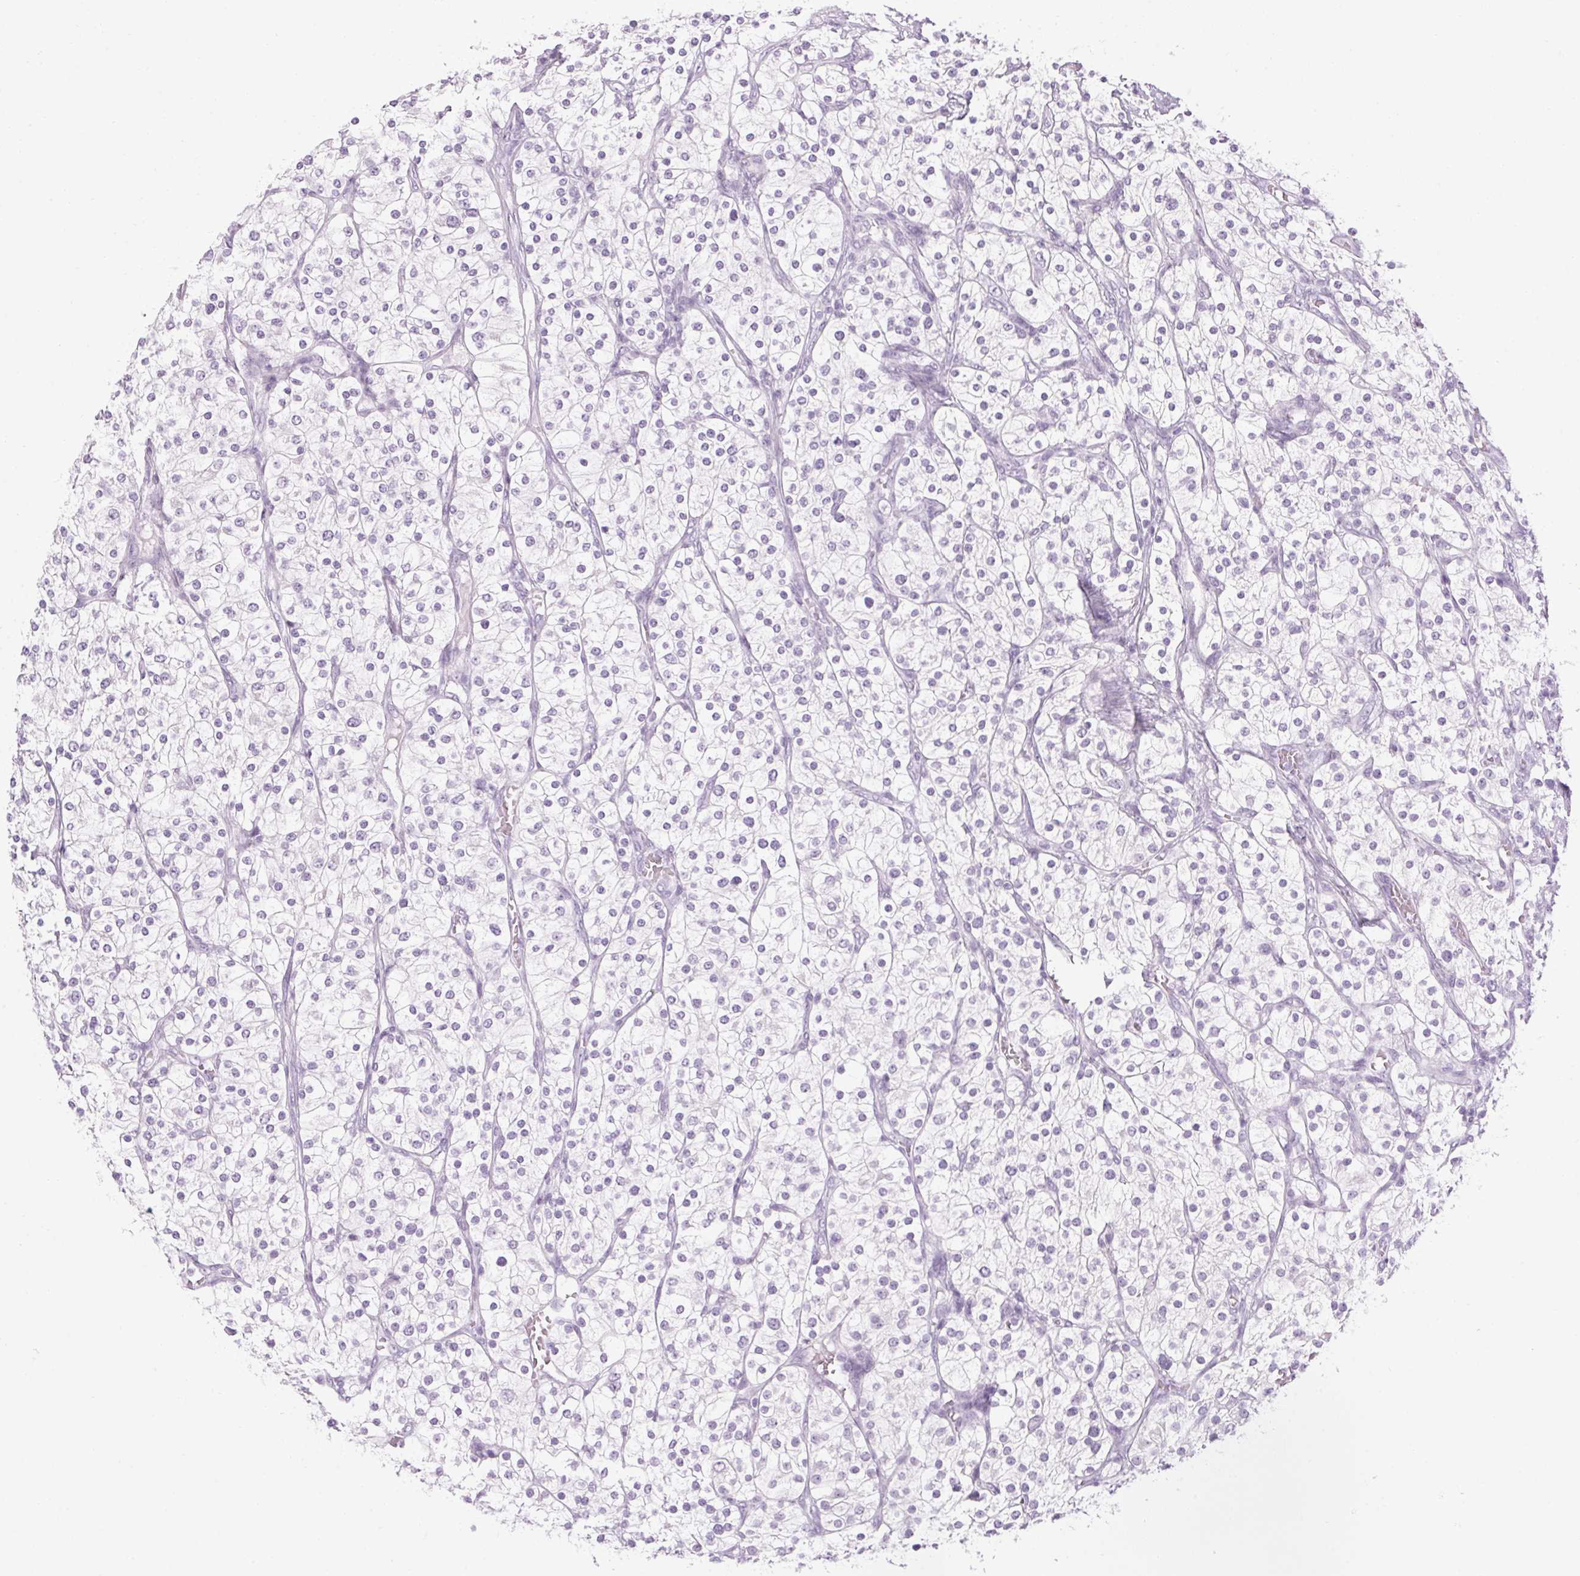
{"staining": {"intensity": "negative", "quantity": "none", "location": "none"}, "tissue": "renal cancer", "cell_type": "Tumor cells", "image_type": "cancer", "snomed": [{"axis": "morphology", "description": "Adenocarcinoma, NOS"}, {"axis": "topography", "description": "Kidney"}], "caption": "An IHC image of renal adenocarcinoma is shown. There is no staining in tumor cells of renal adenocarcinoma. The staining was performed using DAB to visualize the protein expression in brown, while the nuclei were stained in blue with hematoxylin (Magnification: 20x).", "gene": "RPTN", "patient": {"sex": "male", "age": 80}}